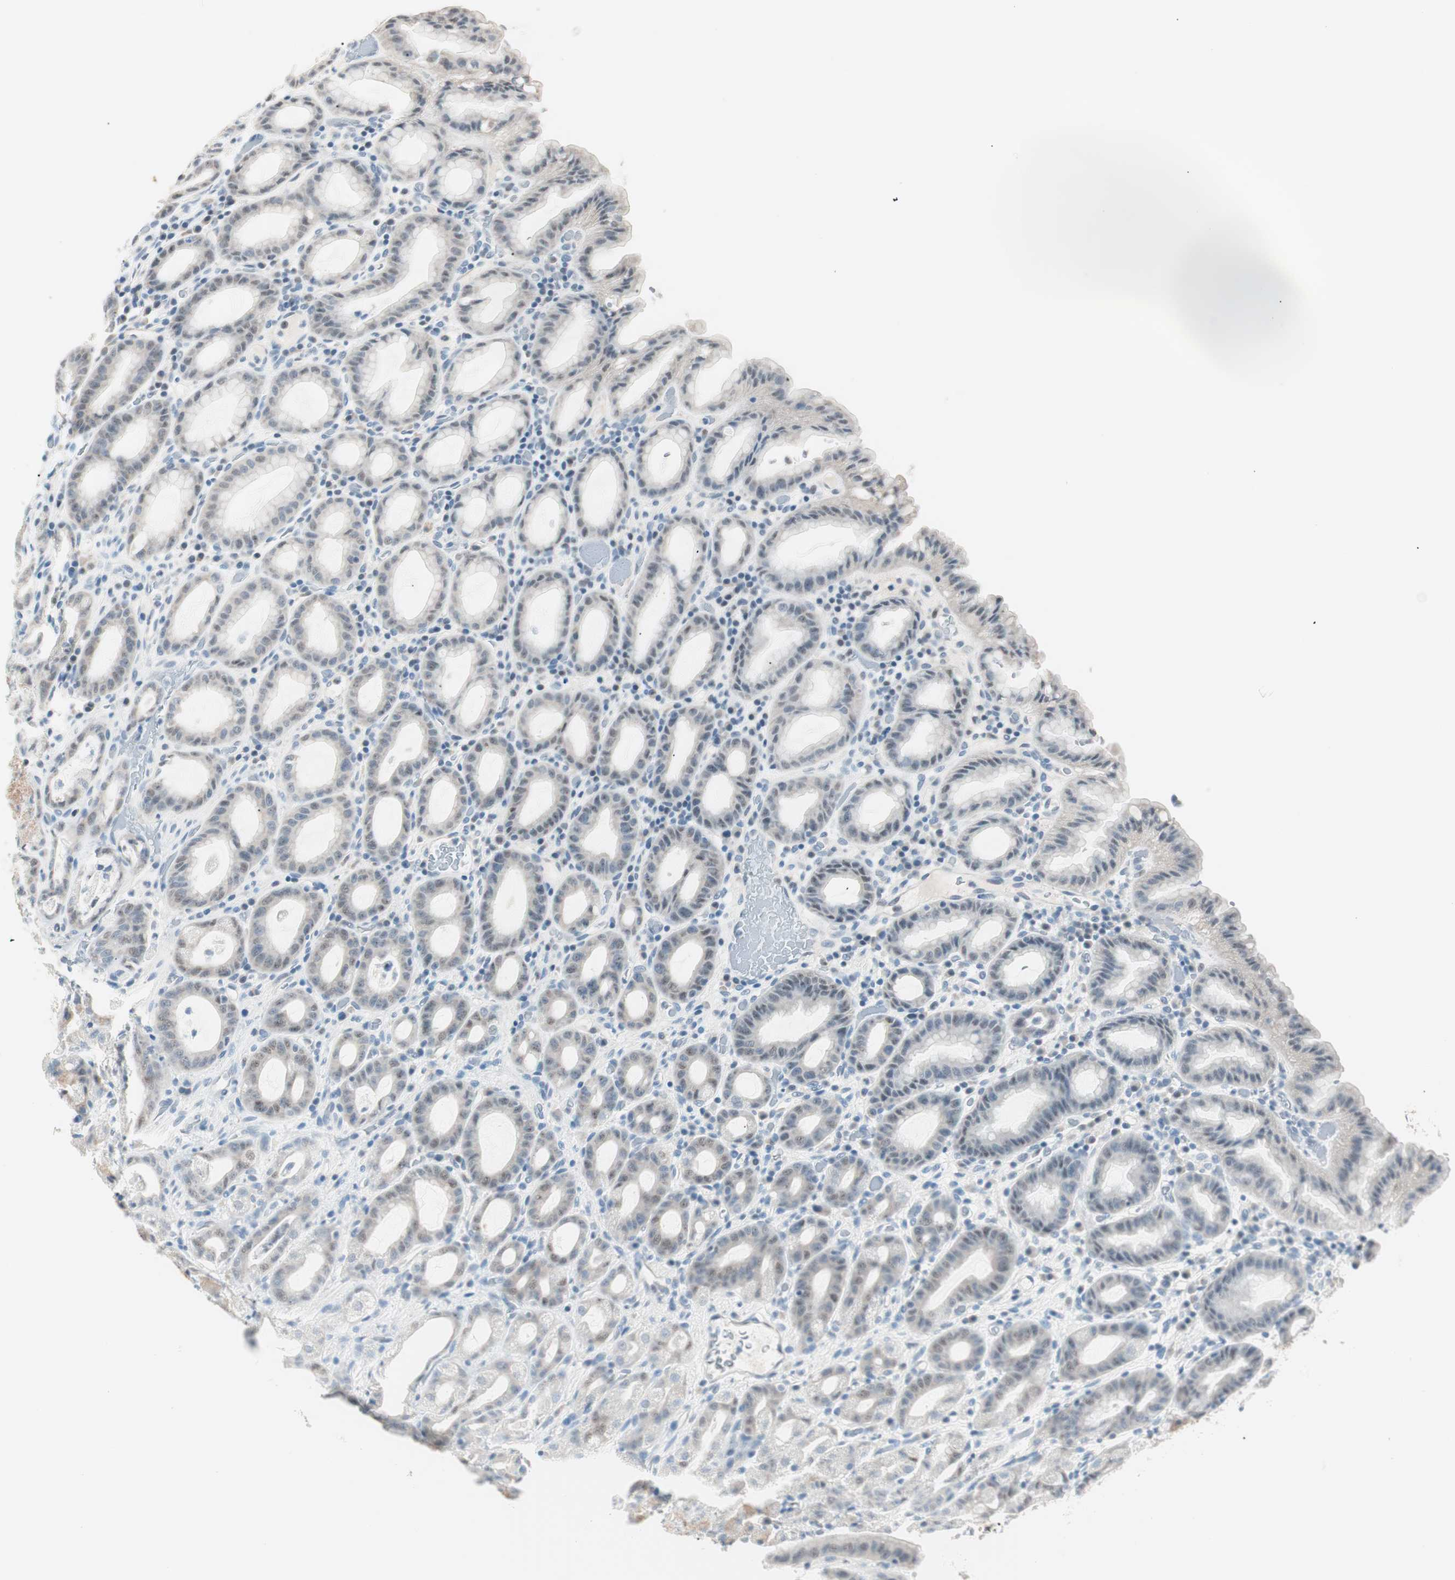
{"staining": {"intensity": "weak", "quantity": "<25%", "location": "cytoplasmic/membranous"}, "tissue": "stomach", "cell_type": "Glandular cells", "image_type": "normal", "snomed": [{"axis": "morphology", "description": "Normal tissue, NOS"}, {"axis": "topography", "description": "Stomach, upper"}], "caption": "An IHC photomicrograph of normal stomach is shown. There is no staining in glandular cells of stomach.", "gene": "HOXB13", "patient": {"sex": "male", "age": 68}}